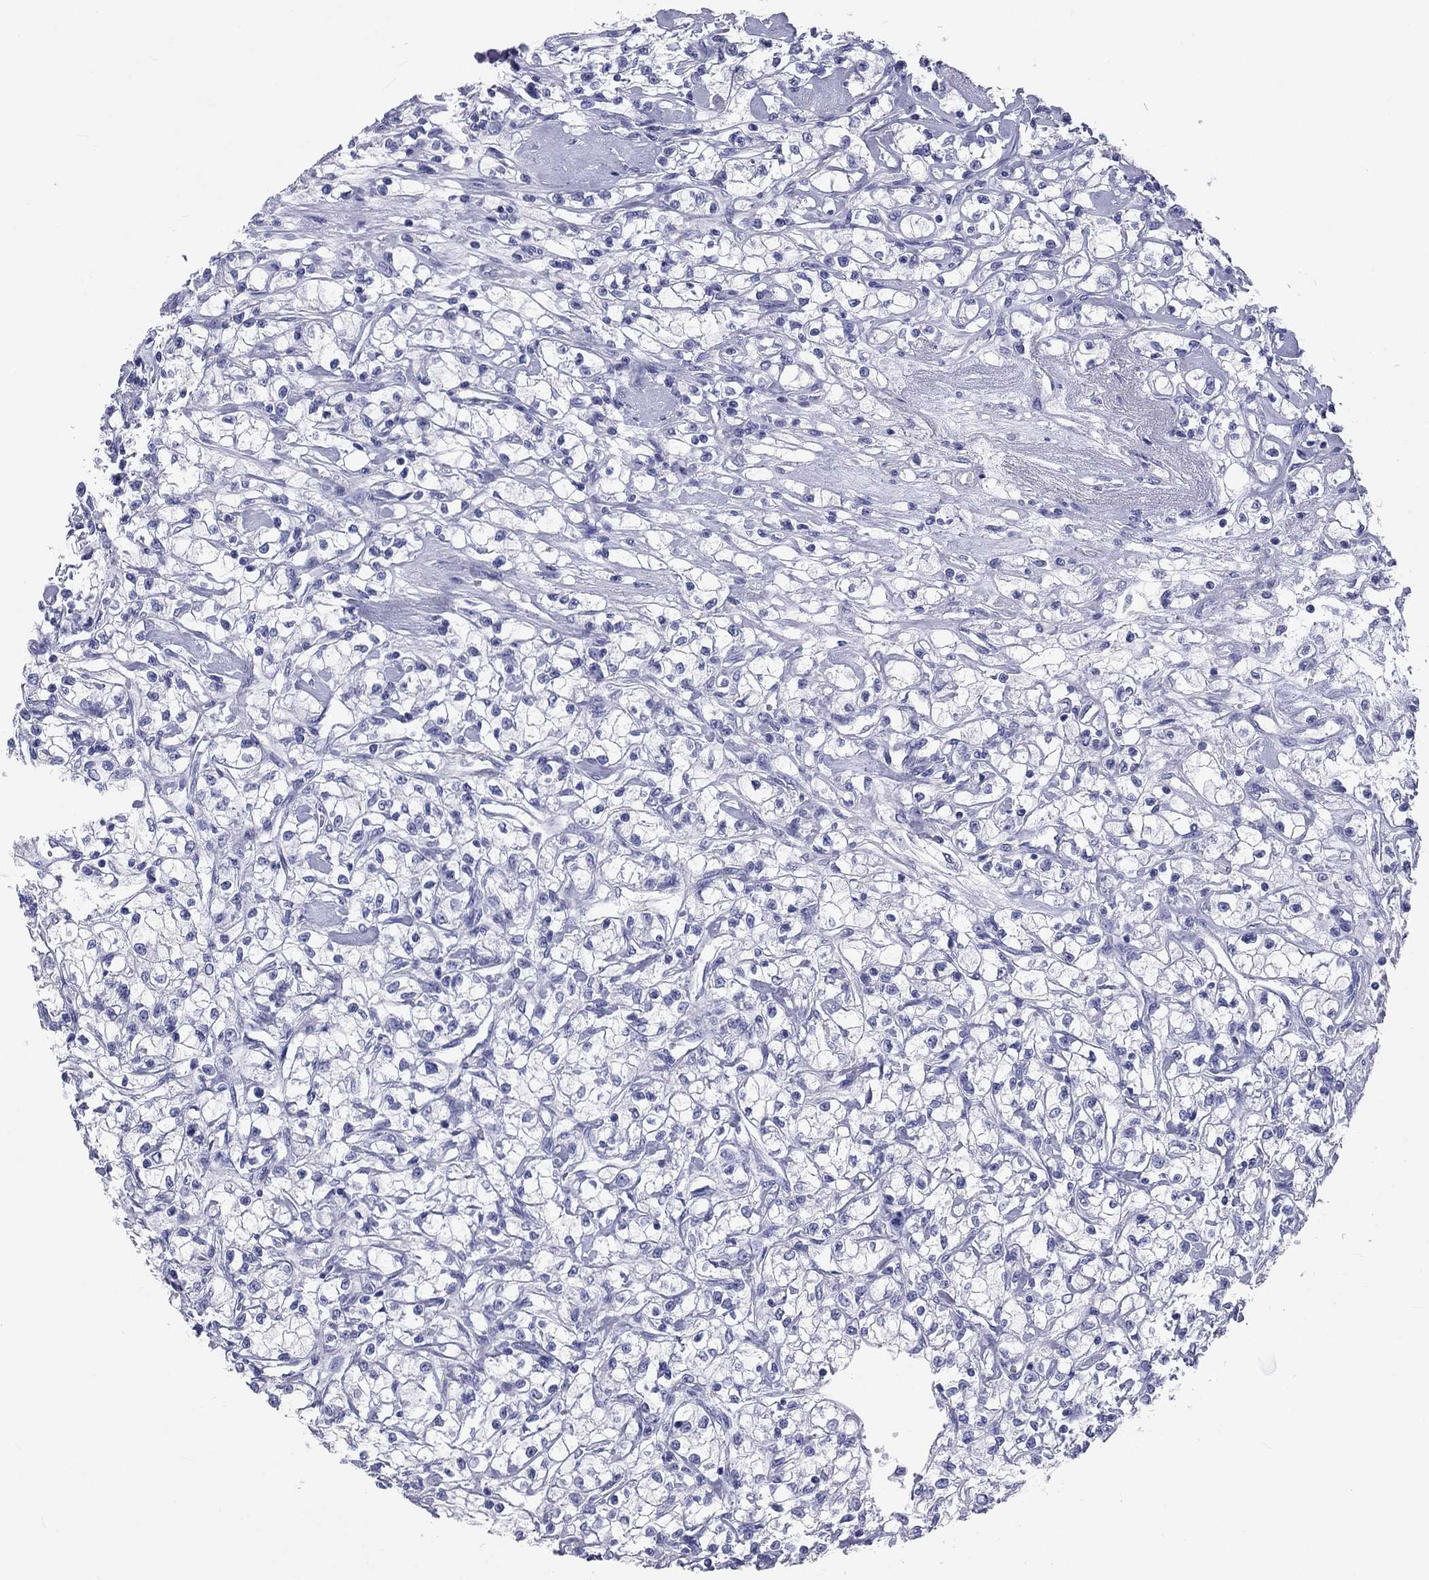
{"staining": {"intensity": "negative", "quantity": "none", "location": "none"}, "tissue": "renal cancer", "cell_type": "Tumor cells", "image_type": "cancer", "snomed": [{"axis": "morphology", "description": "Adenocarcinoma, NOS"}, {"axis": "topography", "description": "Kidney"}], "caption": "Human adenocarcinoma (renal) stained for a protein using immunohistochemistry shows no expression in tumor cells.", "gene": "DNALI1", "patient": {"sex": "female", "age": 59}}